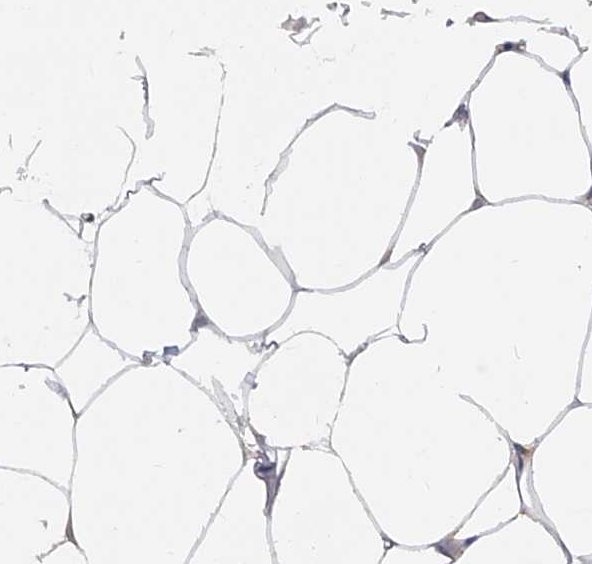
{"staining": {"intensity": "negative", "quantity": "none", "location": "none"}, "tissue": "adipose tissue", "cell_type": "Adipocytes", "image_type": "normal", "snomed": [{"axis": "morphology", "description": "Normal tissue, NOS"}, {"axis": "topography", "description": "Breast"}], "caption": "Immunohistochemistry (IHC) of benign adipose tissue shows no staining in adipocytes.", "gene": "PDSS2", "patient": {"sex": "female", "age": 23}}